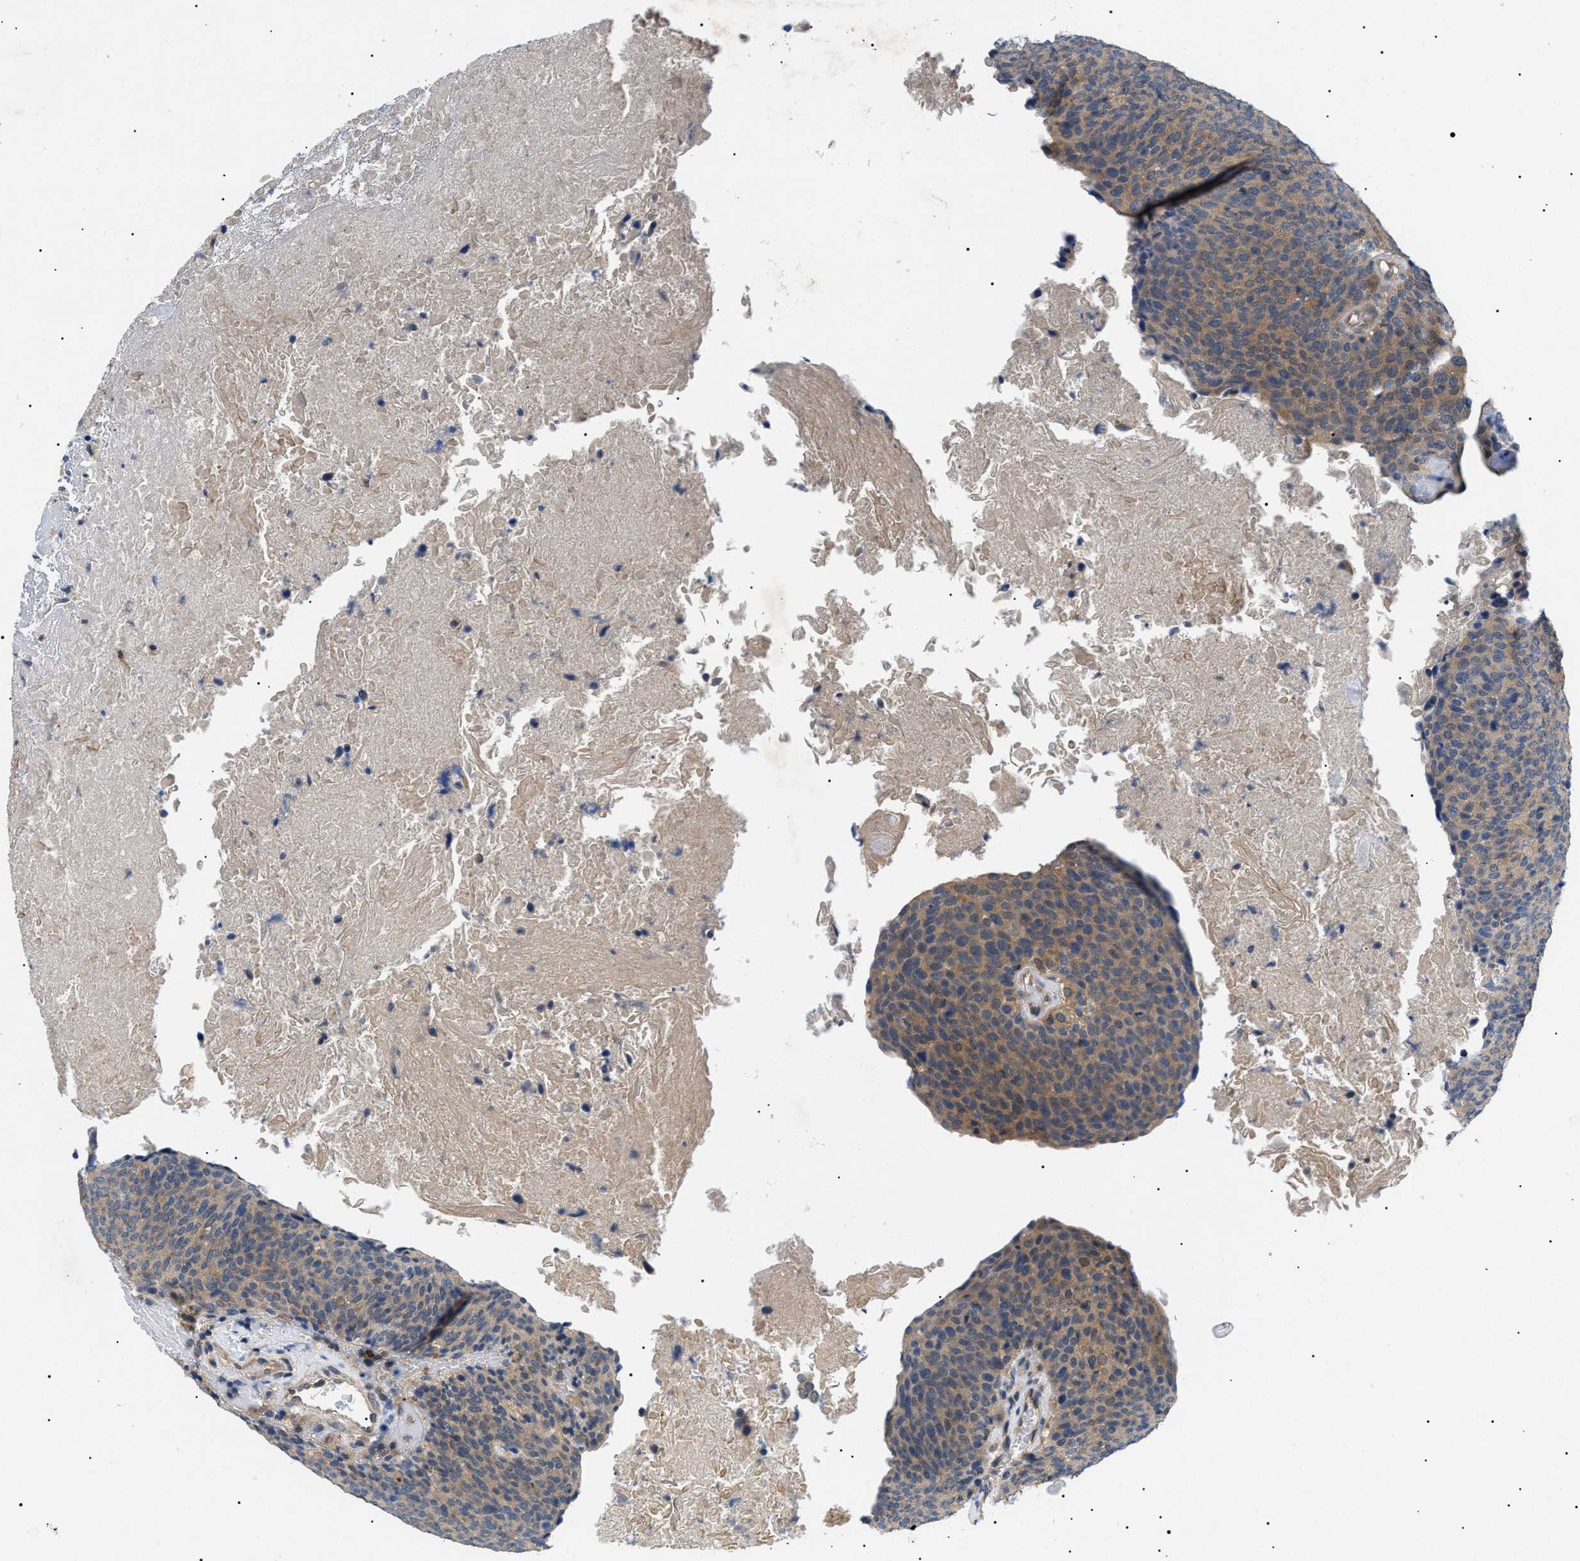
{"staining": {"intensity": "moderate", "quantity": ">75%", "location": "cytoplasmic/membranous"}, "tissue": "head and neck cancer", "cell_type": "Tumor cells", "image_type": "cancer", "snomed": [{"axis": "morphology", "description": "Squamous cell carcinoma, NOS"}, {"axis": "morphology", "description": "Squamous cell carcinoma, metastatic, NOS"}, {"axis": "topography", "description": "Lymph node"}, {"axis": "topography", "description": "Head-Neck"}], "caption": "Head and neck cancer (metastatic squamous cell carcinoma) tissue shows moderate cytoplasmic/membranous staining in about >75% of tumor cells, visualized by immunohistochemistry.", "gene": "RIPK1", "patient": {"sex": "male", "age": 62}}